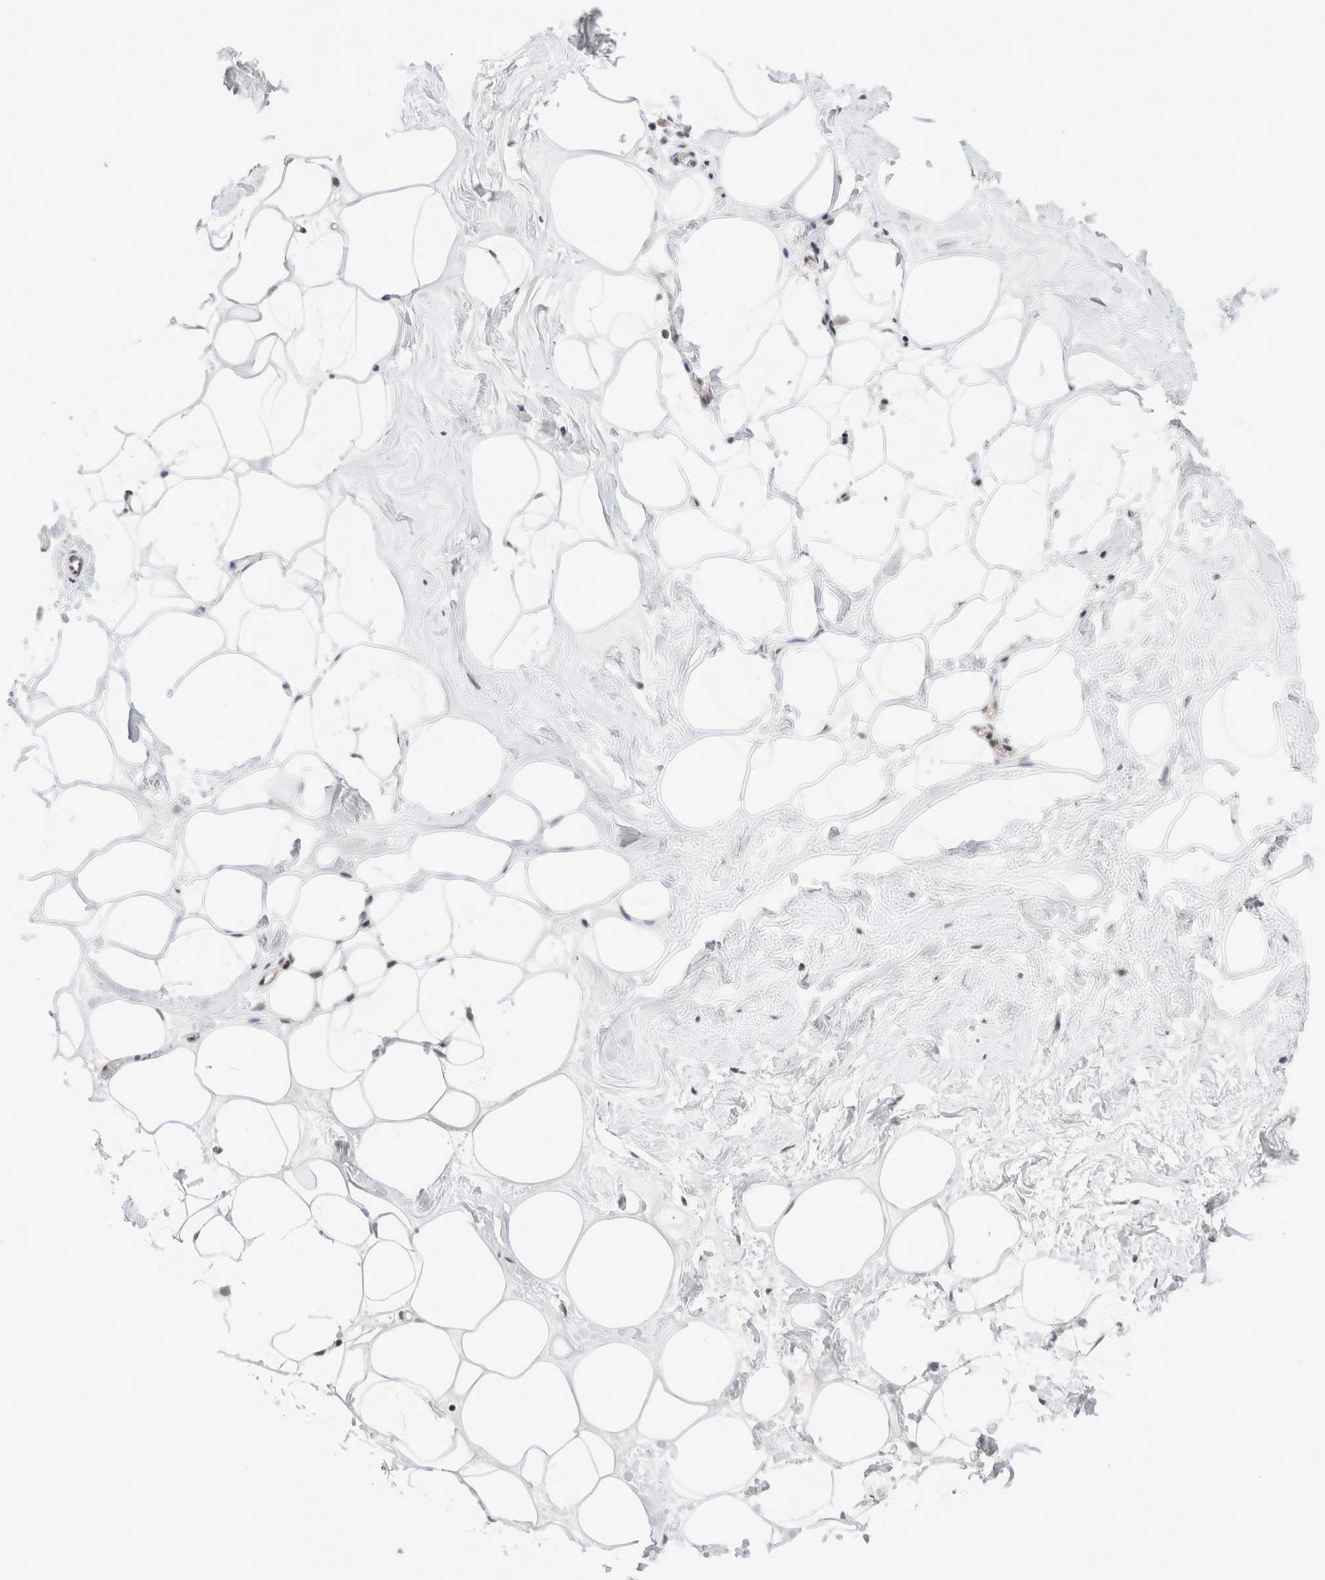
{"staining": {"intensity": "negative", "quantity": "none", "location": "none"}, "tissue": "adipose tissue", "cell_type": "Adipocytes", "image_type": "normal", "snomed": [{"axis": "morphology", "description": "Normal tissue, NOS"}, {"axis": "morphology", "description": "Fibrosis, NOS"}, {"axis": "topography", "description": "Breast"}, {"axis": "topography", "description": "Adipose tissue"}], "caption": "Human adipose tissue stained for a protein using immunohistochemistry reveals no expression in adipocytes.", "gene": "GATAD2A", "patient": {"sex": "female", "age": 39}}